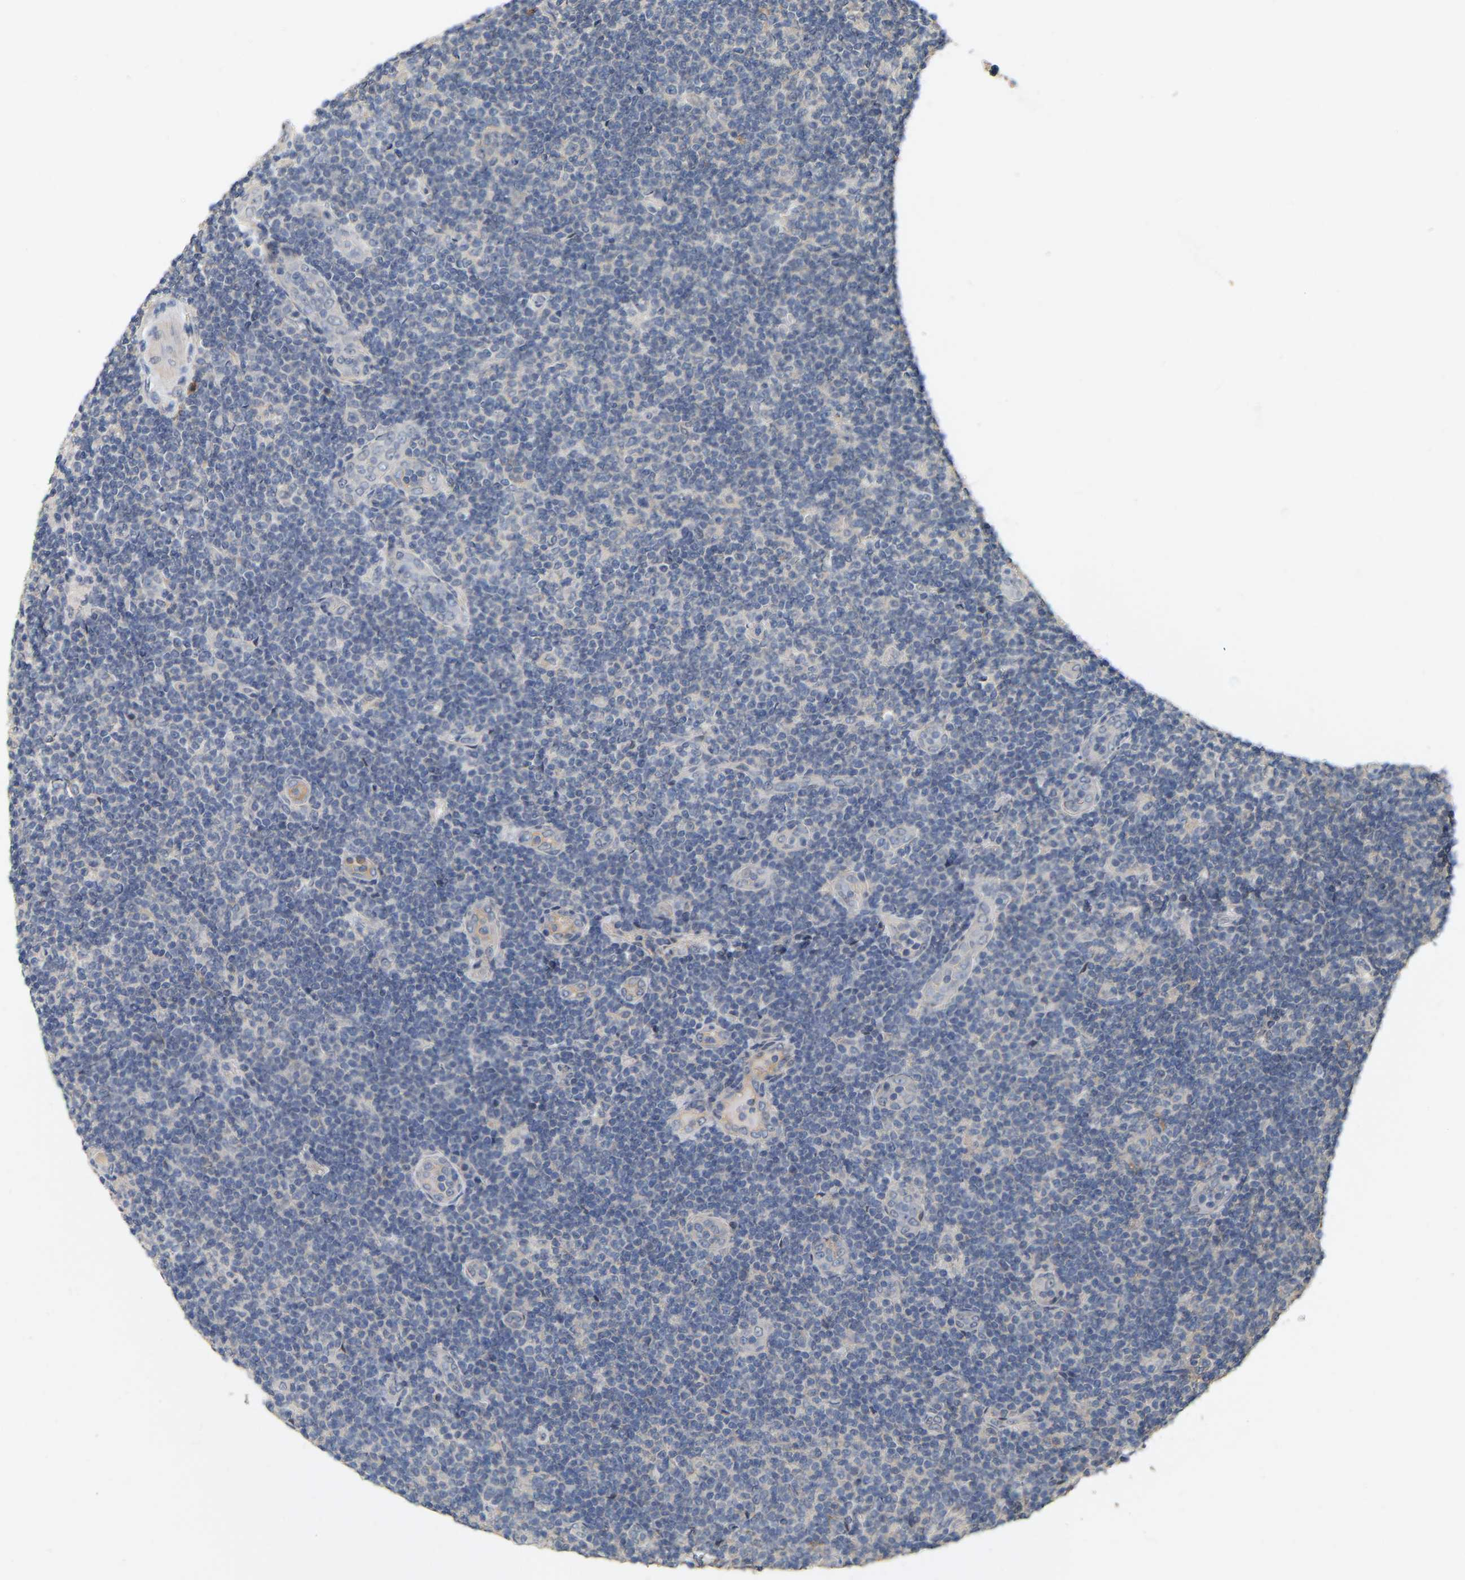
{"staining": {"intensity": "negative", "quantity": "none", "location": "none"}, "tissue": "lymphoma", "cell_type": "Tumor cells", "image_type": "cancer", "snomed": [{"axis": "morphology", "description": "Malignant lymphoma, non-Hodgkin's type, Low grade"}, {"axis": "topography", "description": "Lymph node"}], "caption": "Malignant lymphoma, non-Hodgkin's type (low-grade) was stained to show a protein in brown. There is no significant positivity in tumor cells. (IHC, brightfield microscopy, high magnification).", "gene": "RUVBL1", "patient": {"sex": "male", "age": 83}}